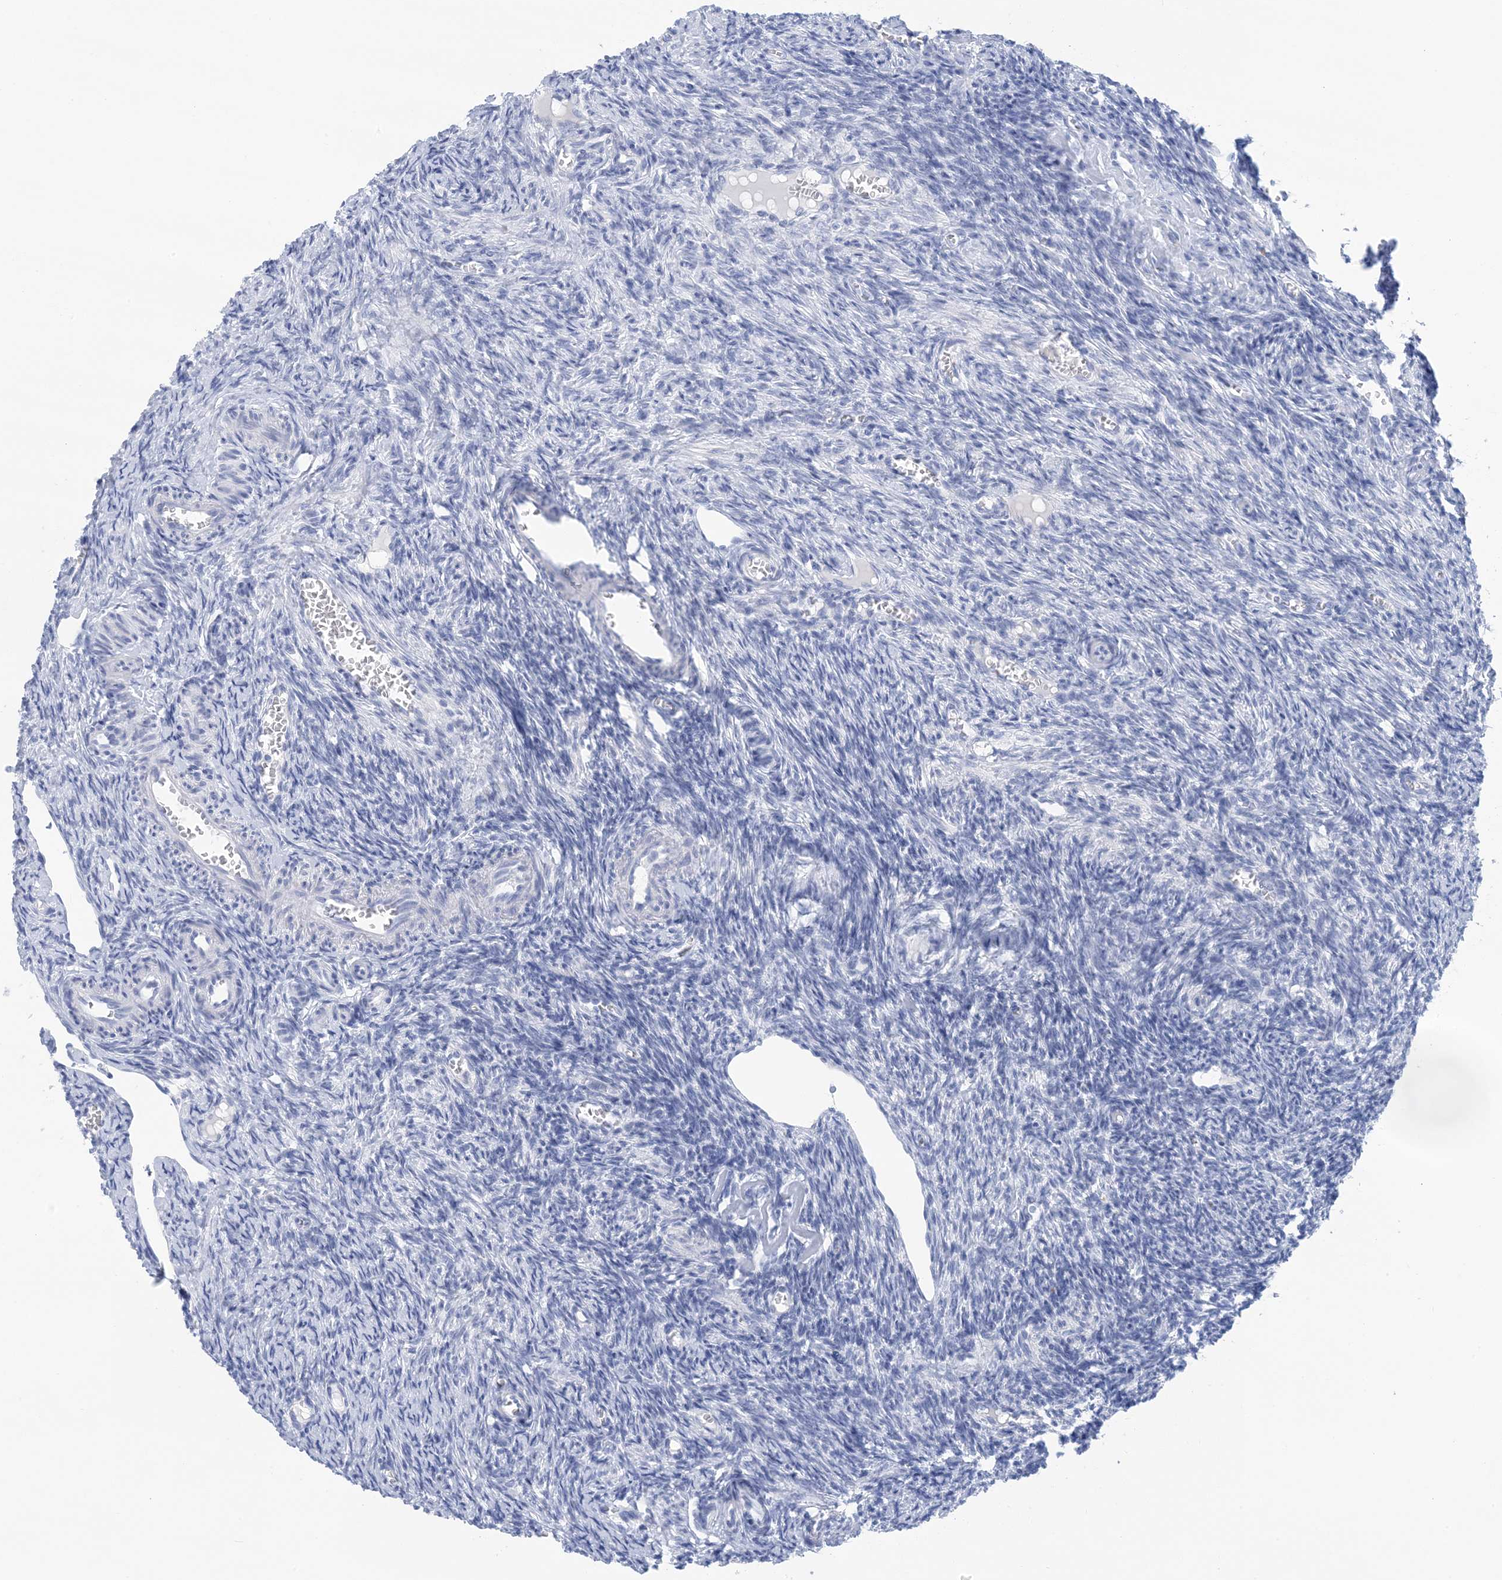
{"staining": {"intensity": "negative", "quantity": "none", "location": "none"}, "tissue": "ovary", "cell_type": "Follicle cells", "image_type": "normal", "snomed": [{"axis": "morphology", "description": "Normal tissue, NOS"}, {"axis": "topography", "description": "Ovary"}], "caption": "The image reveals no staining of follicle cells in benign ovary.", "gene": "SH3YL1", "patient": {"sex": "female", "age": 27}}